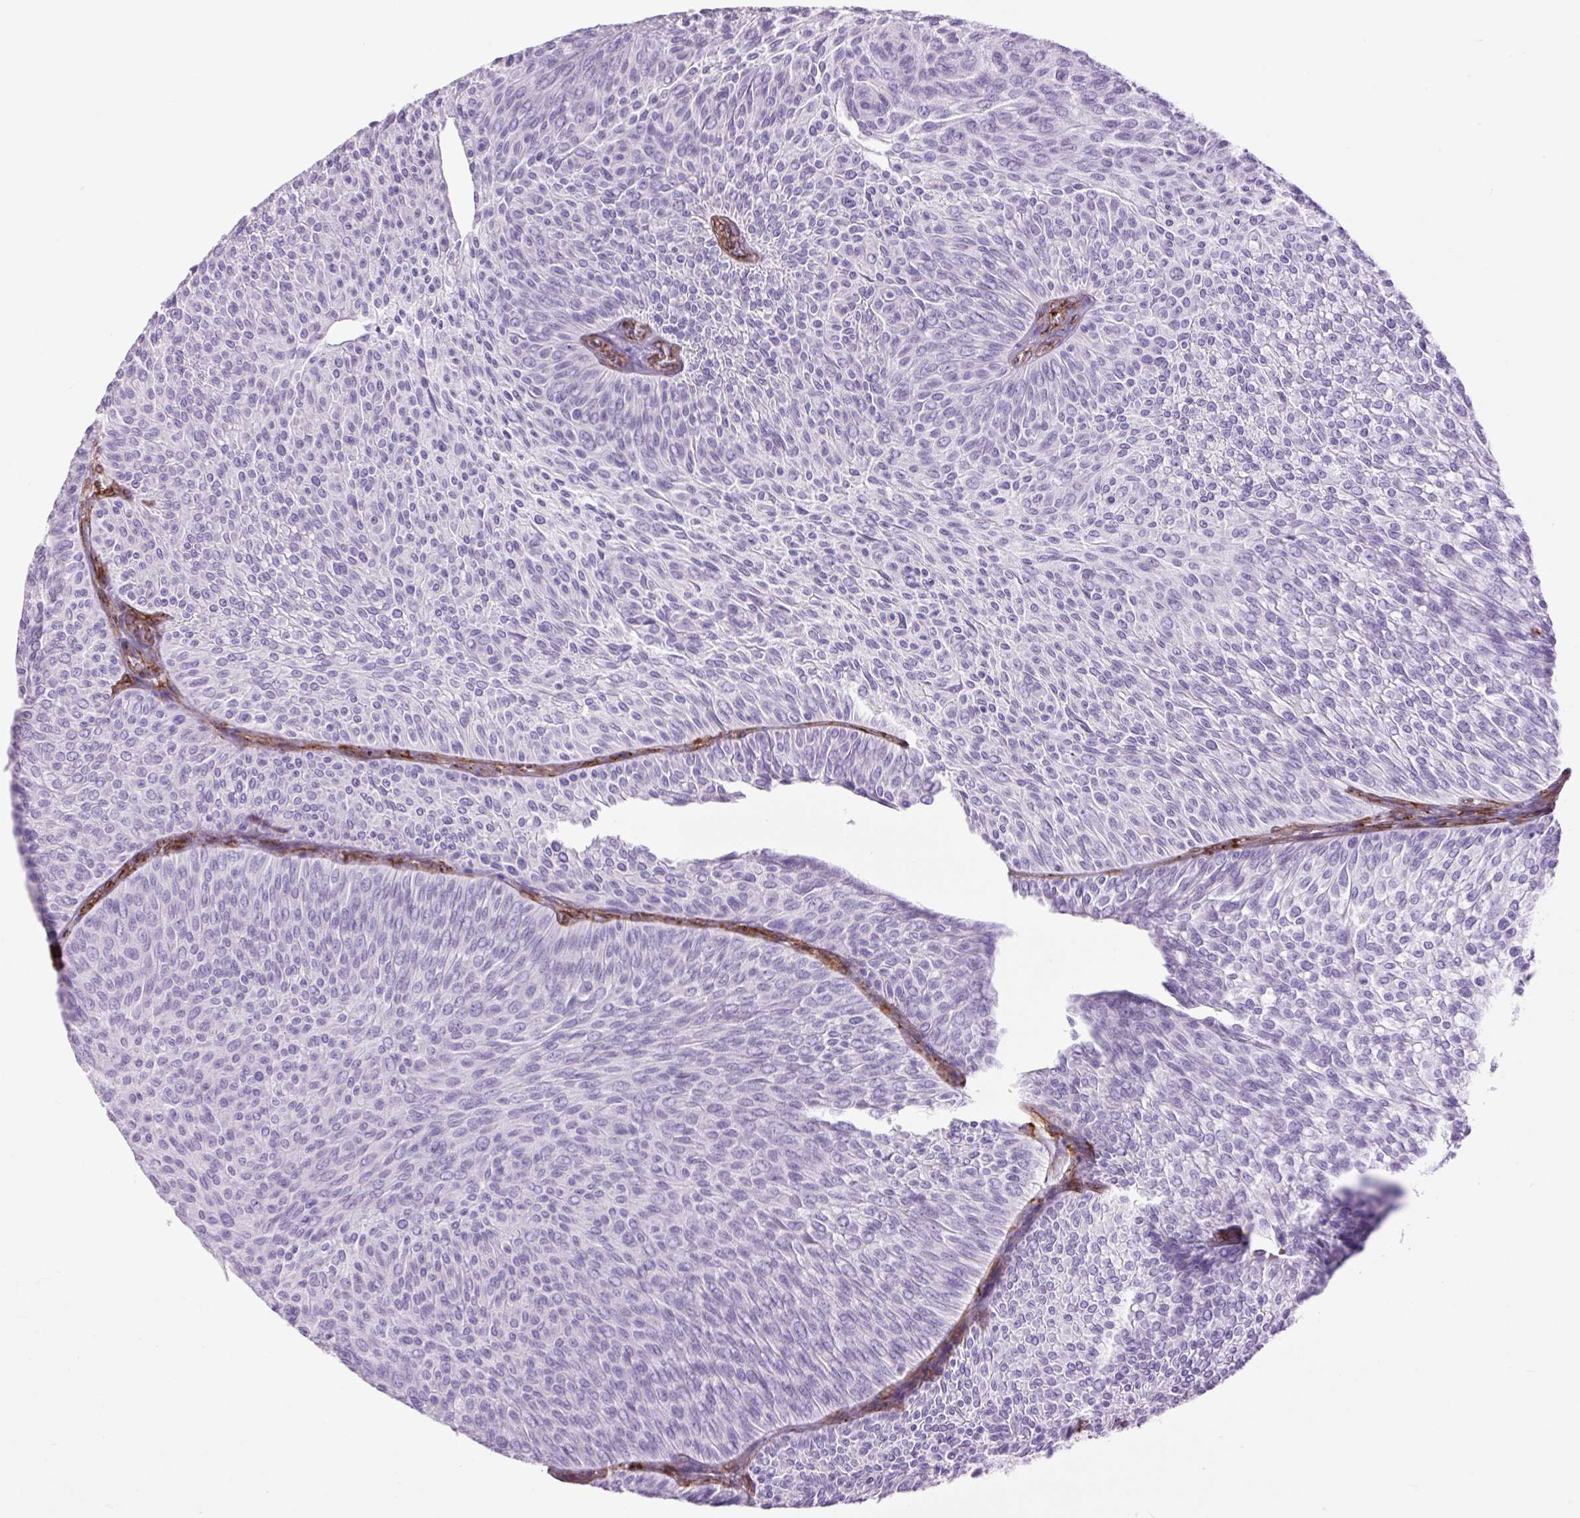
{"staining": {"intensity": "negative", "quantity": "none", "location": "none"}, "tissue": "urothelial cancer", "cell_type": "Tumor cells", "image_type": "cancer", "snomed": [{"axis": "morphology", "description": "Urothelial carcinoma, Low grade"}, {"axis": "topography", "description": "Urinary bladder"}], "caption": "Protein analysis of urothelial cancer exhibits no significant positivity in tumor cells.", "gene": "CAV1", "patient": {"sex": "male", "age": 91}}